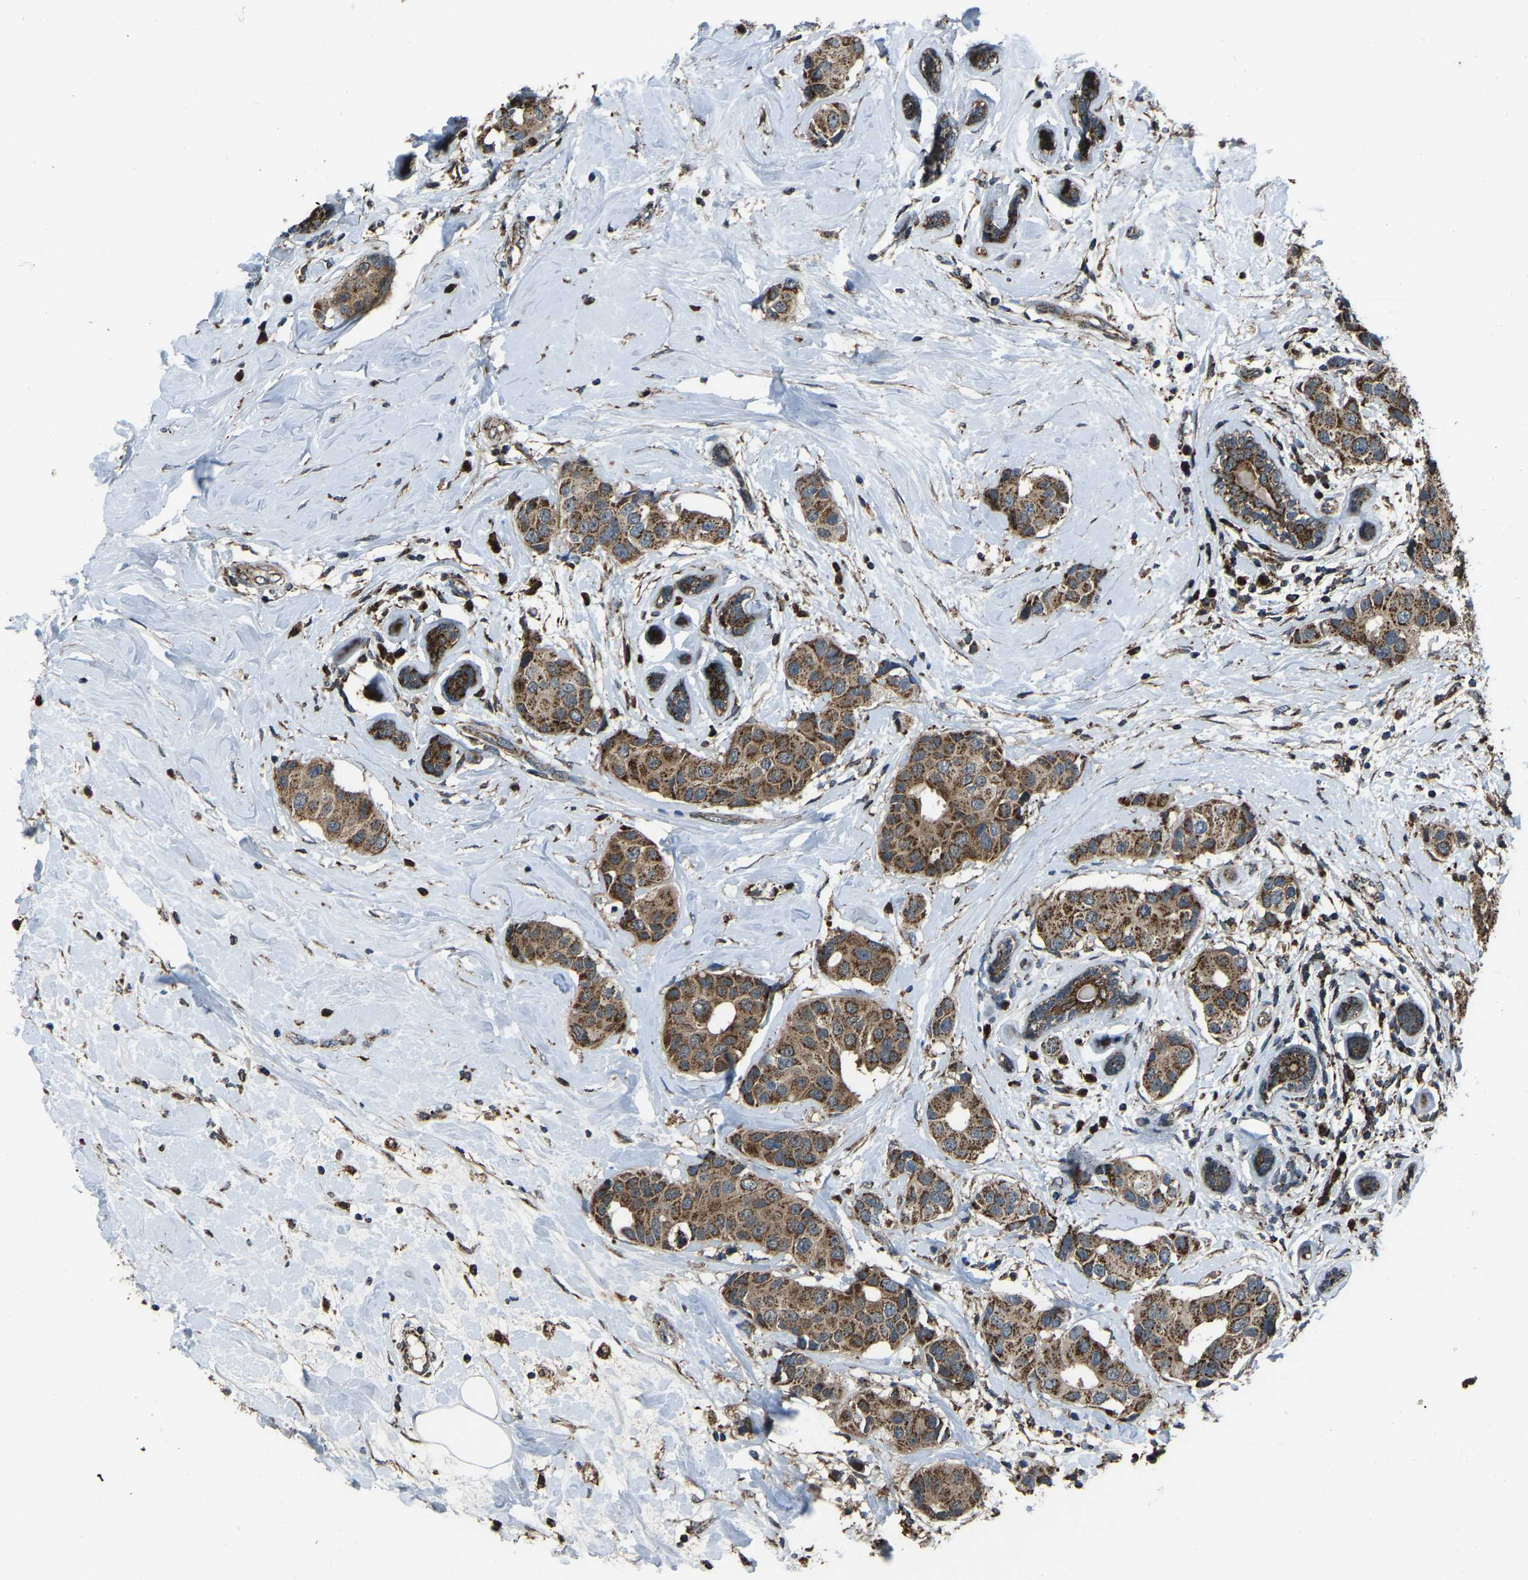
{"staining": {"intensity": "moderate", "quantity": ">75%", "location": "cytoplasmic/membranous"}, "tissue": "breast cancer", "cell_type": "Tumor cells", "image_type": "cancer", "snomed": [{"axis": "morphology", "description": "Normal tissue, NOS"}, {"axis": "morphology", "description": "Duct carcinoma"}, {"axis": "topography", "description": "Breast"}], "caption": "Tumor cells show moderate cytoplasmic/membranous positivity in about >75% of cells in breast cancer.", "gene": "AKR1A1", "patient": {"sex": "female", "age": 39}}